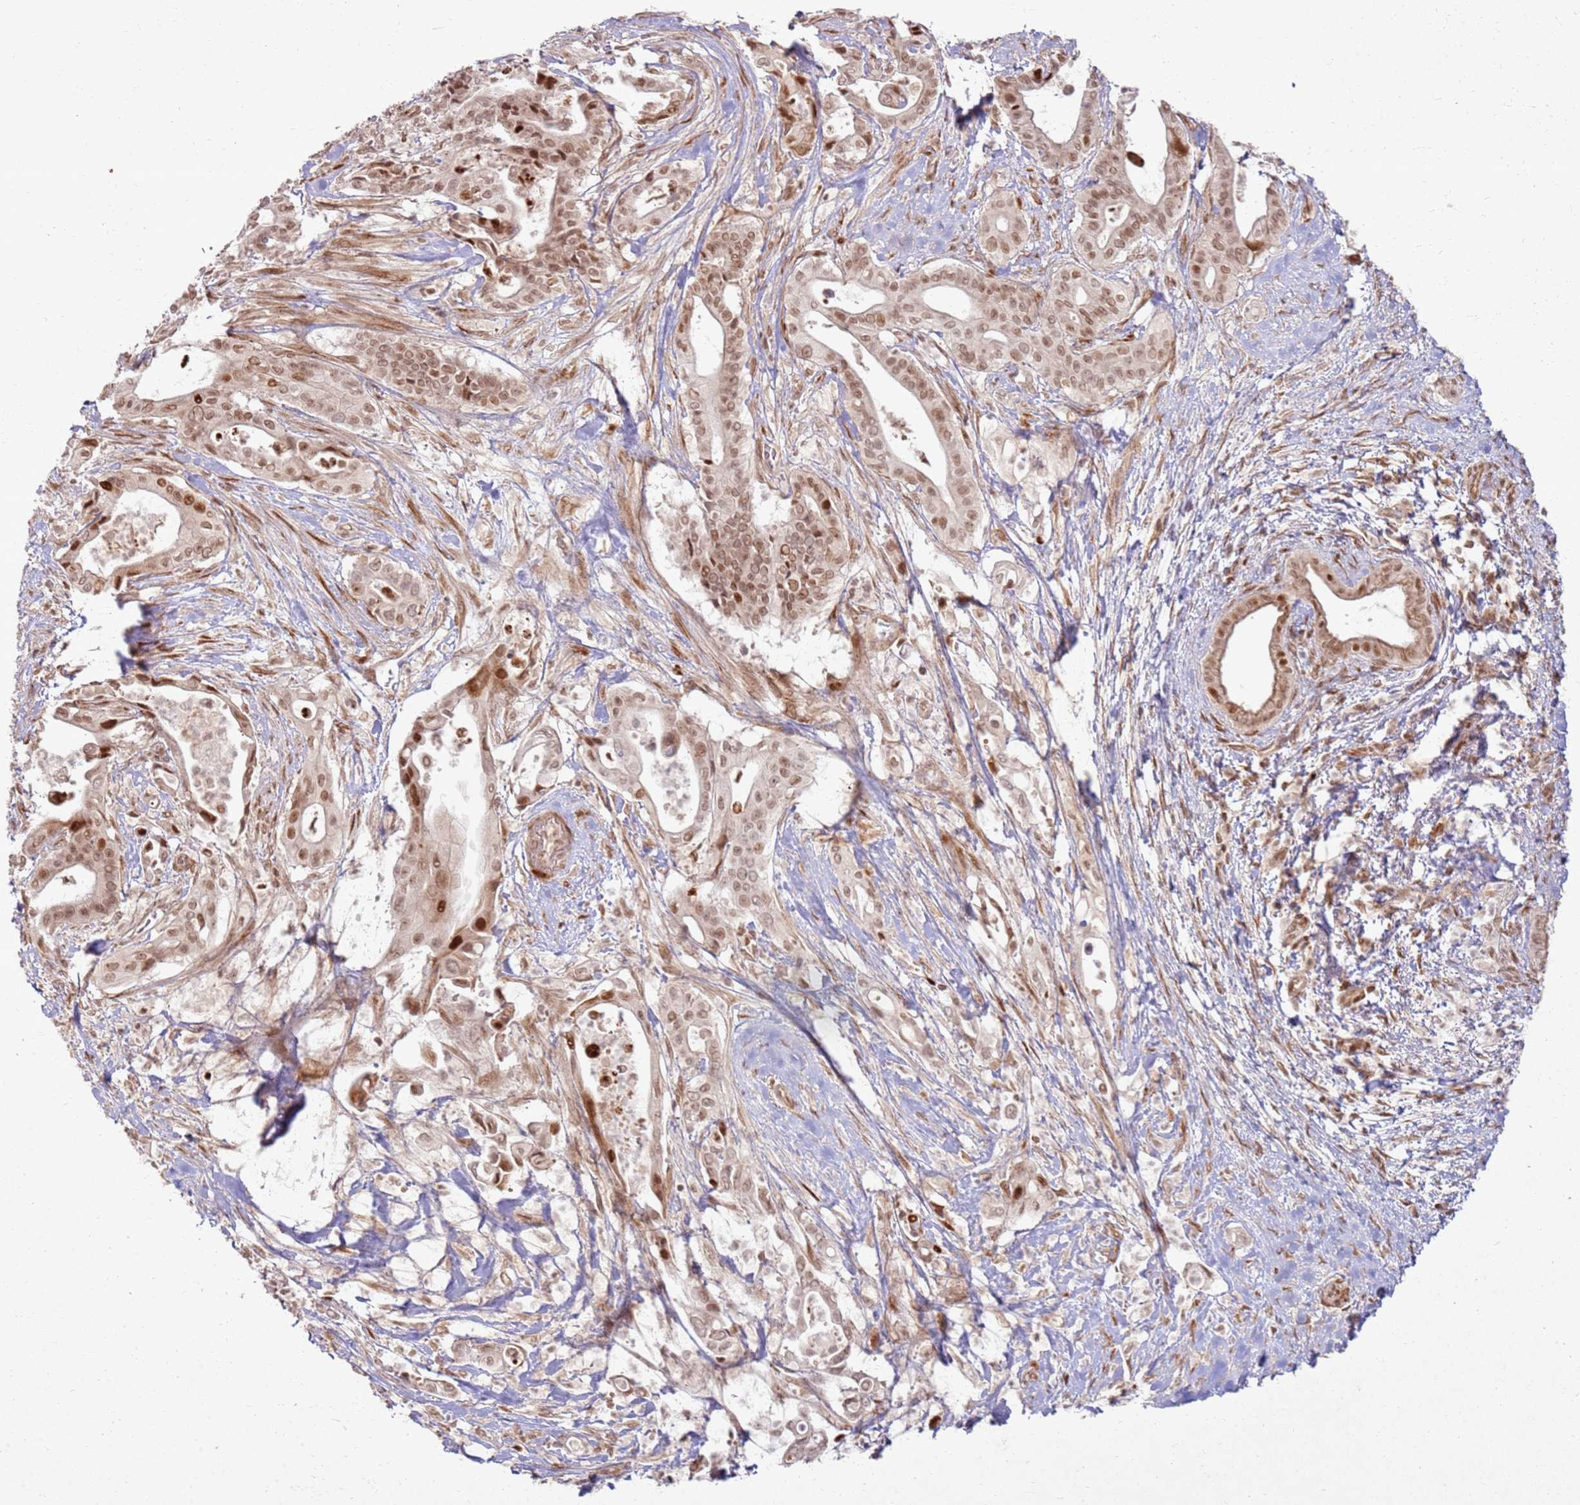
{"staining": {"intensity": "moderate", "quantity": ">75%", "location": "nuclear"}, "tissue": "pancreatic cancer", "cell_type": "Tumor cells", "image_type": "cancer", "snomed": [{"axis": "morphology", "description": "Adenocarcinoma, NOS"}, {"axis": "topography", "description": "Pancreas"}], "caption": "Pancreatic cancer tissue reveals moderate nuclear positivity in approximately >75% of tumor cells", "gene": "KLHL36", "patient": {"sex": "female", "age": 77}}